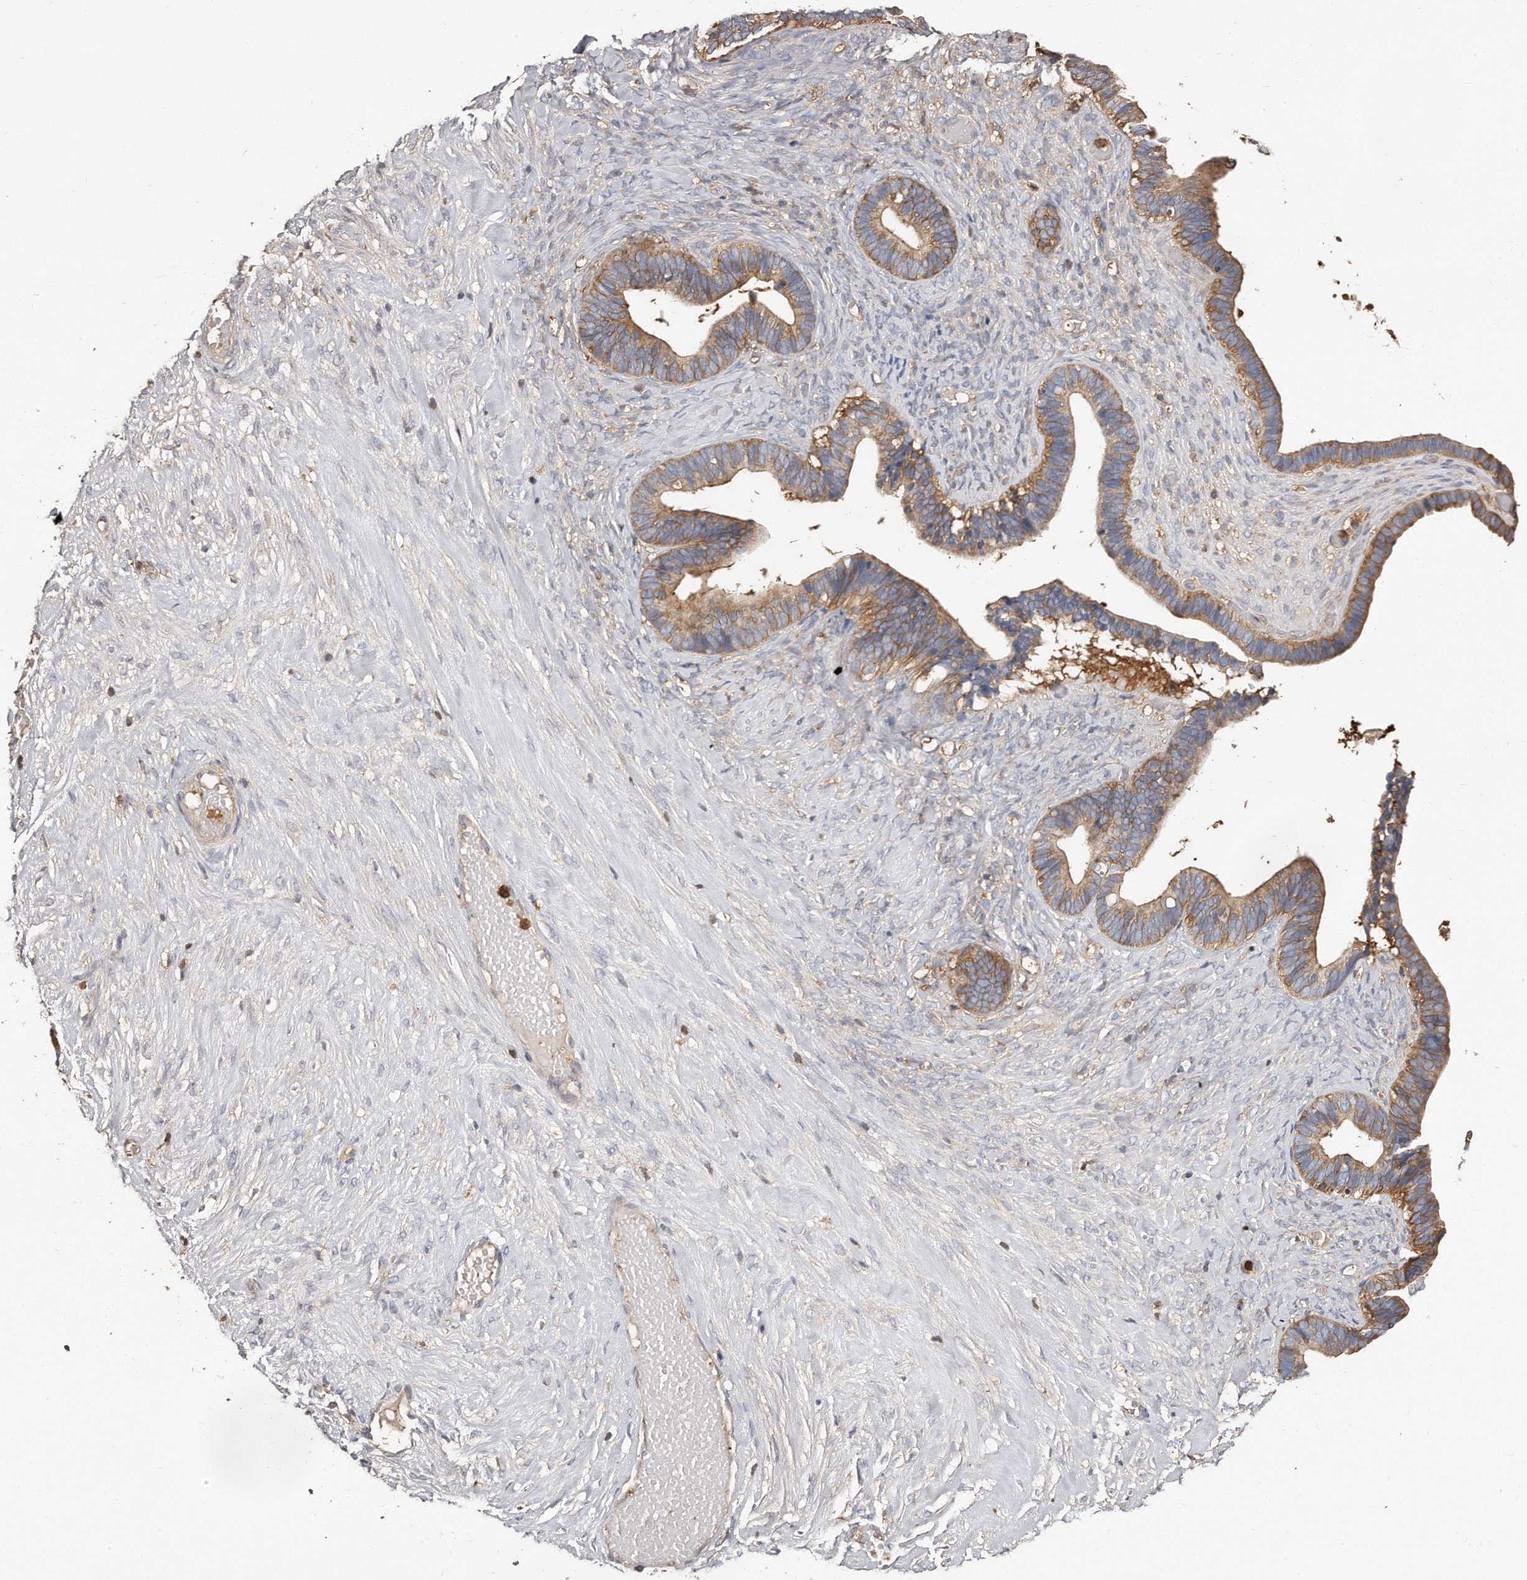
{"staining": {"intensity": "moderate", "quantity": ">75%", "location": "cytoplasmic/membranous"}, "tissue": "ovarian cancer", "cell_type": "Tumor cells", "image_type": "cancer", "snomed": [{"axis": "morphology", "description": "Cystadenocarcinoma, serous, NOS"}, {"axis": "topography", "description": "Ovary"}], "caption": "Immunohistochemistry staining of ovarian cancer, which reveals medium levels of moderate cytoplasmic/membranous positivity in approximately >75% of tumor cells indicating moderate cytoplasmic/membranous protein expression. The staining was performed using DAB (3,3'-diaminobenzidine) (brown) for protein detection and nuclei were counterstained in hematoxylin (blue).", "gene": "CAP1", "patient": {"sex": "female", "age": 56}}